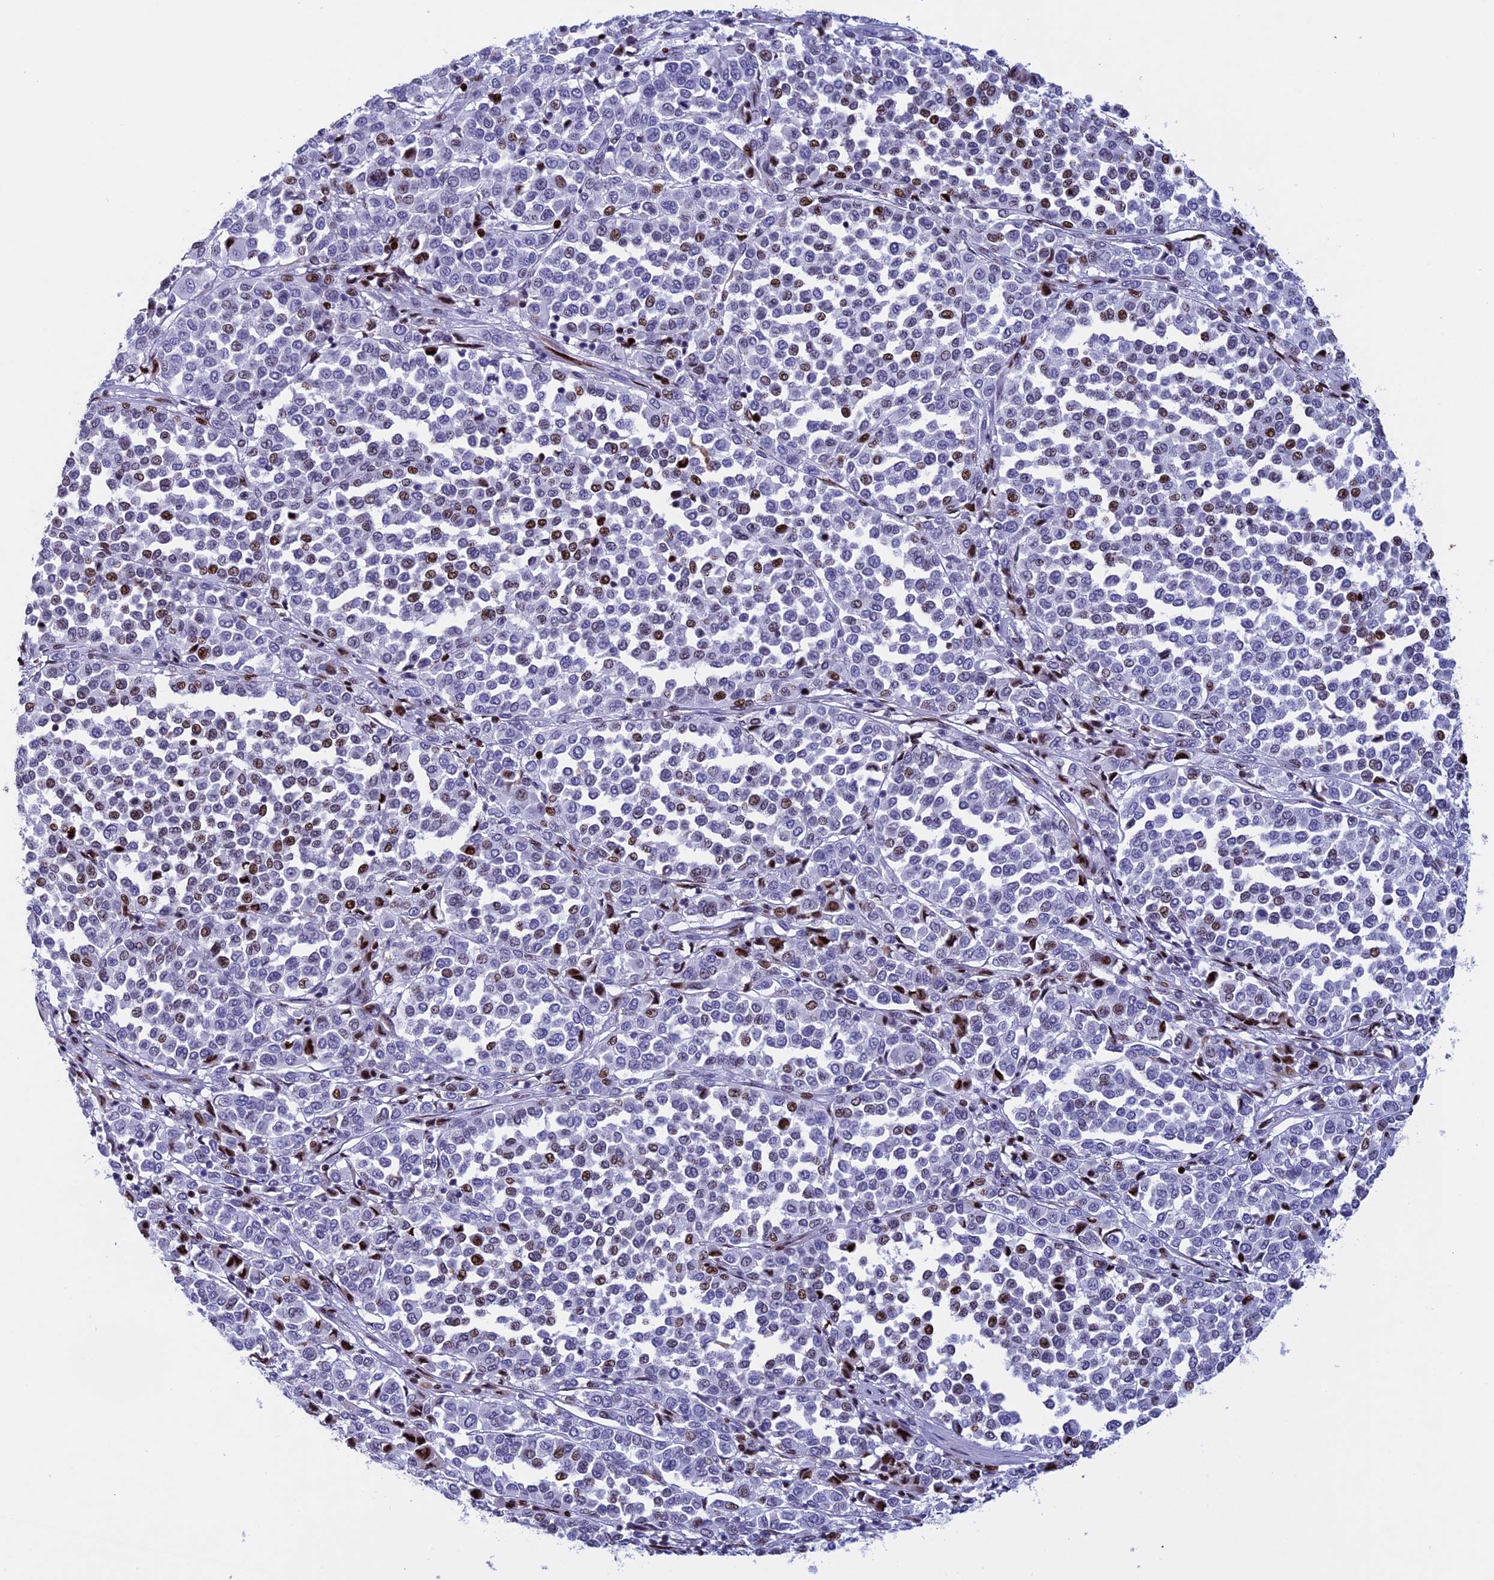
{"staining": {"intensity": "strong", "quantity": "<25%", "location": "nuclear"}, "tissue": "melanoma", "cell_type": "Tumor cells", "image_type": "cancer", "snomed": [{"axis": "morphology", "description": "Malignant melanoma, Metastatic site"}, {"axis": "topography", "description": "Pancreas"}], "caption": "There is medium levels of strong nuclear expression in tumor cells of malignant melanoma (metastatic site), as demonstrated by immunohistochemical staining (brown color).", "gene": "BTBD3", "patient": {"sex": "female", "age": 30}}